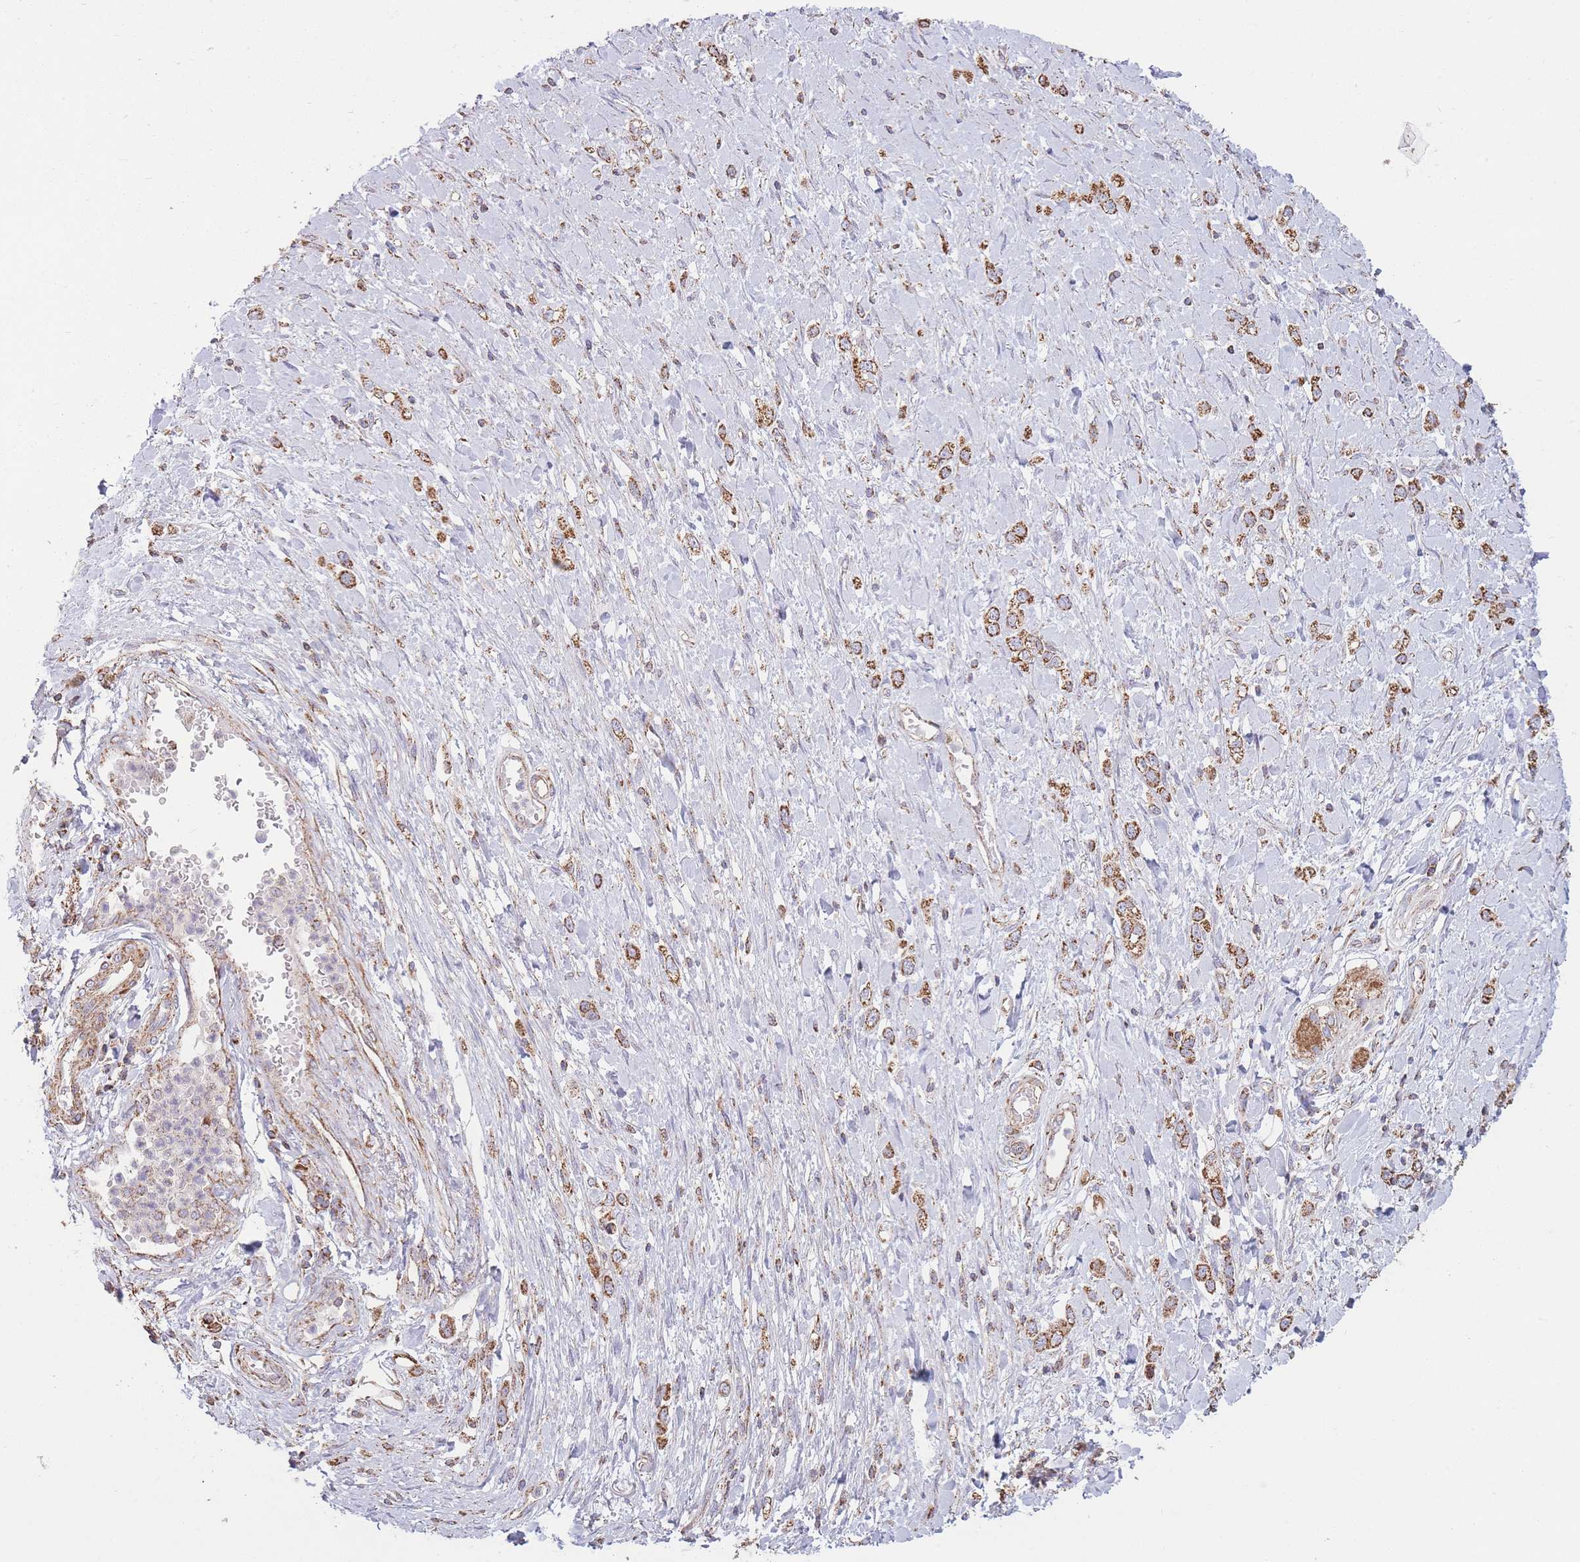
{"staining": {"intensity": "strong", "quantity": ">75%", "location": "cytoplasmic/membranous"}, "tissue": "stomach cancer", "cell_type": "Tumor cells", "image_type": "cancer", "snomed": [{"axis": "morphology", "description": "Adenocarcinoma, NOS"}, {"axis": "topography", "description": "Stomach"}], "caption": "The histopathology image demonstrates immunohistochemical staining of adenocarcinoma (stomach). There is strong cytoplasmic/membranous staining is identified in approximately >75% of tumor cells.", "gene": "KIF16B", "patient": {"sex": "female", "age": 65}}